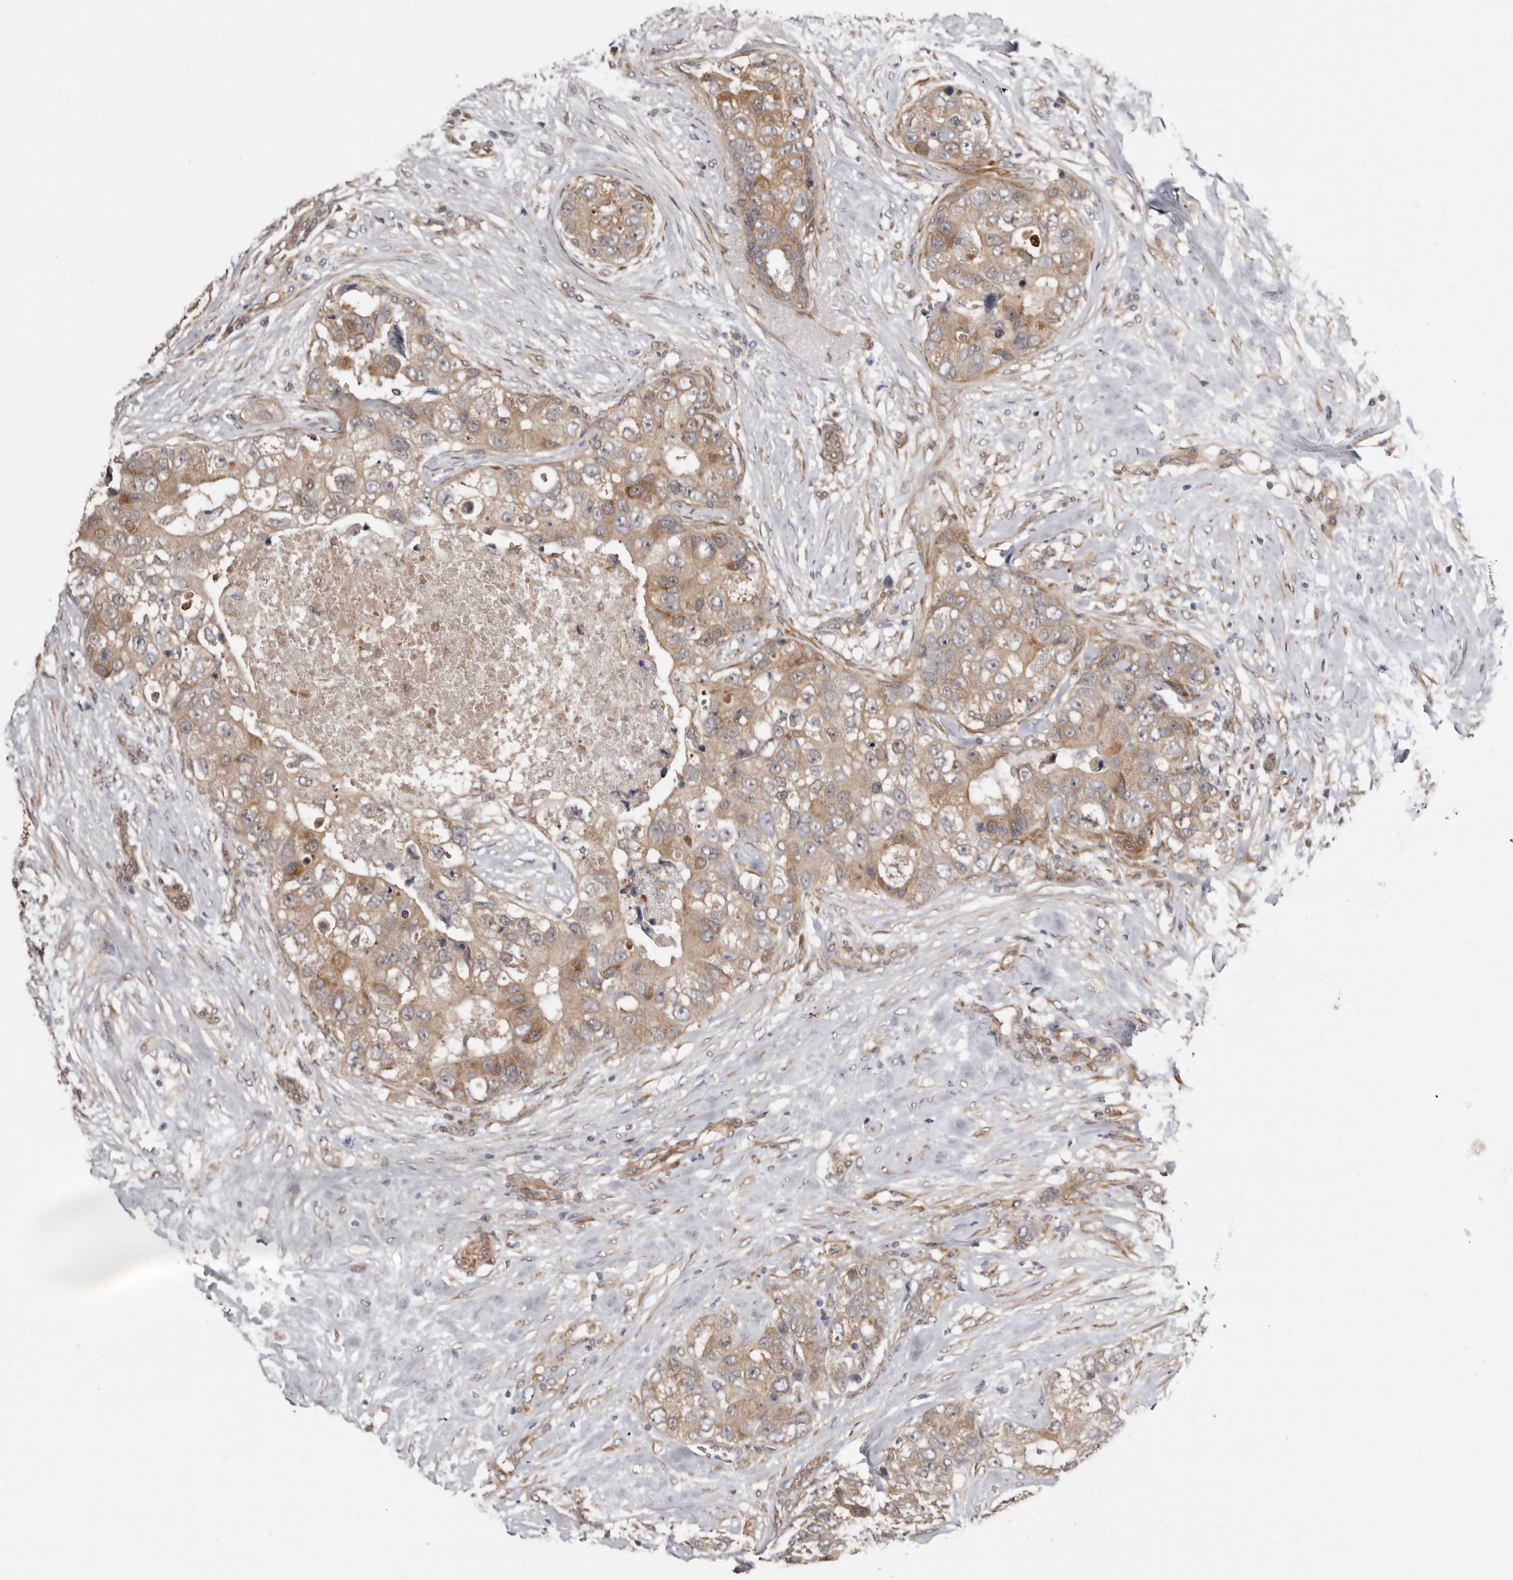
{"staining": {"intensity": "moderate", "quantity": ">75%", "location": "cytoplasmic/membranous"}, "tissue": "breast cancer", "cell_type": "Tumor cells", "image_type": "cancer", "snomed": [{"axis": "morphology", "description": "Duct carcinoma"}, {"axis": "topography", "description": "Breast"}], "caption": "Protein staining reveals moderate cytoplasmic/membranous positivity in approximately >75% of tumor cells in breast cancer (invasive ductal carcinoma).", "gene": "SBDS", "patient": {"sex": "female", "age": 62}}